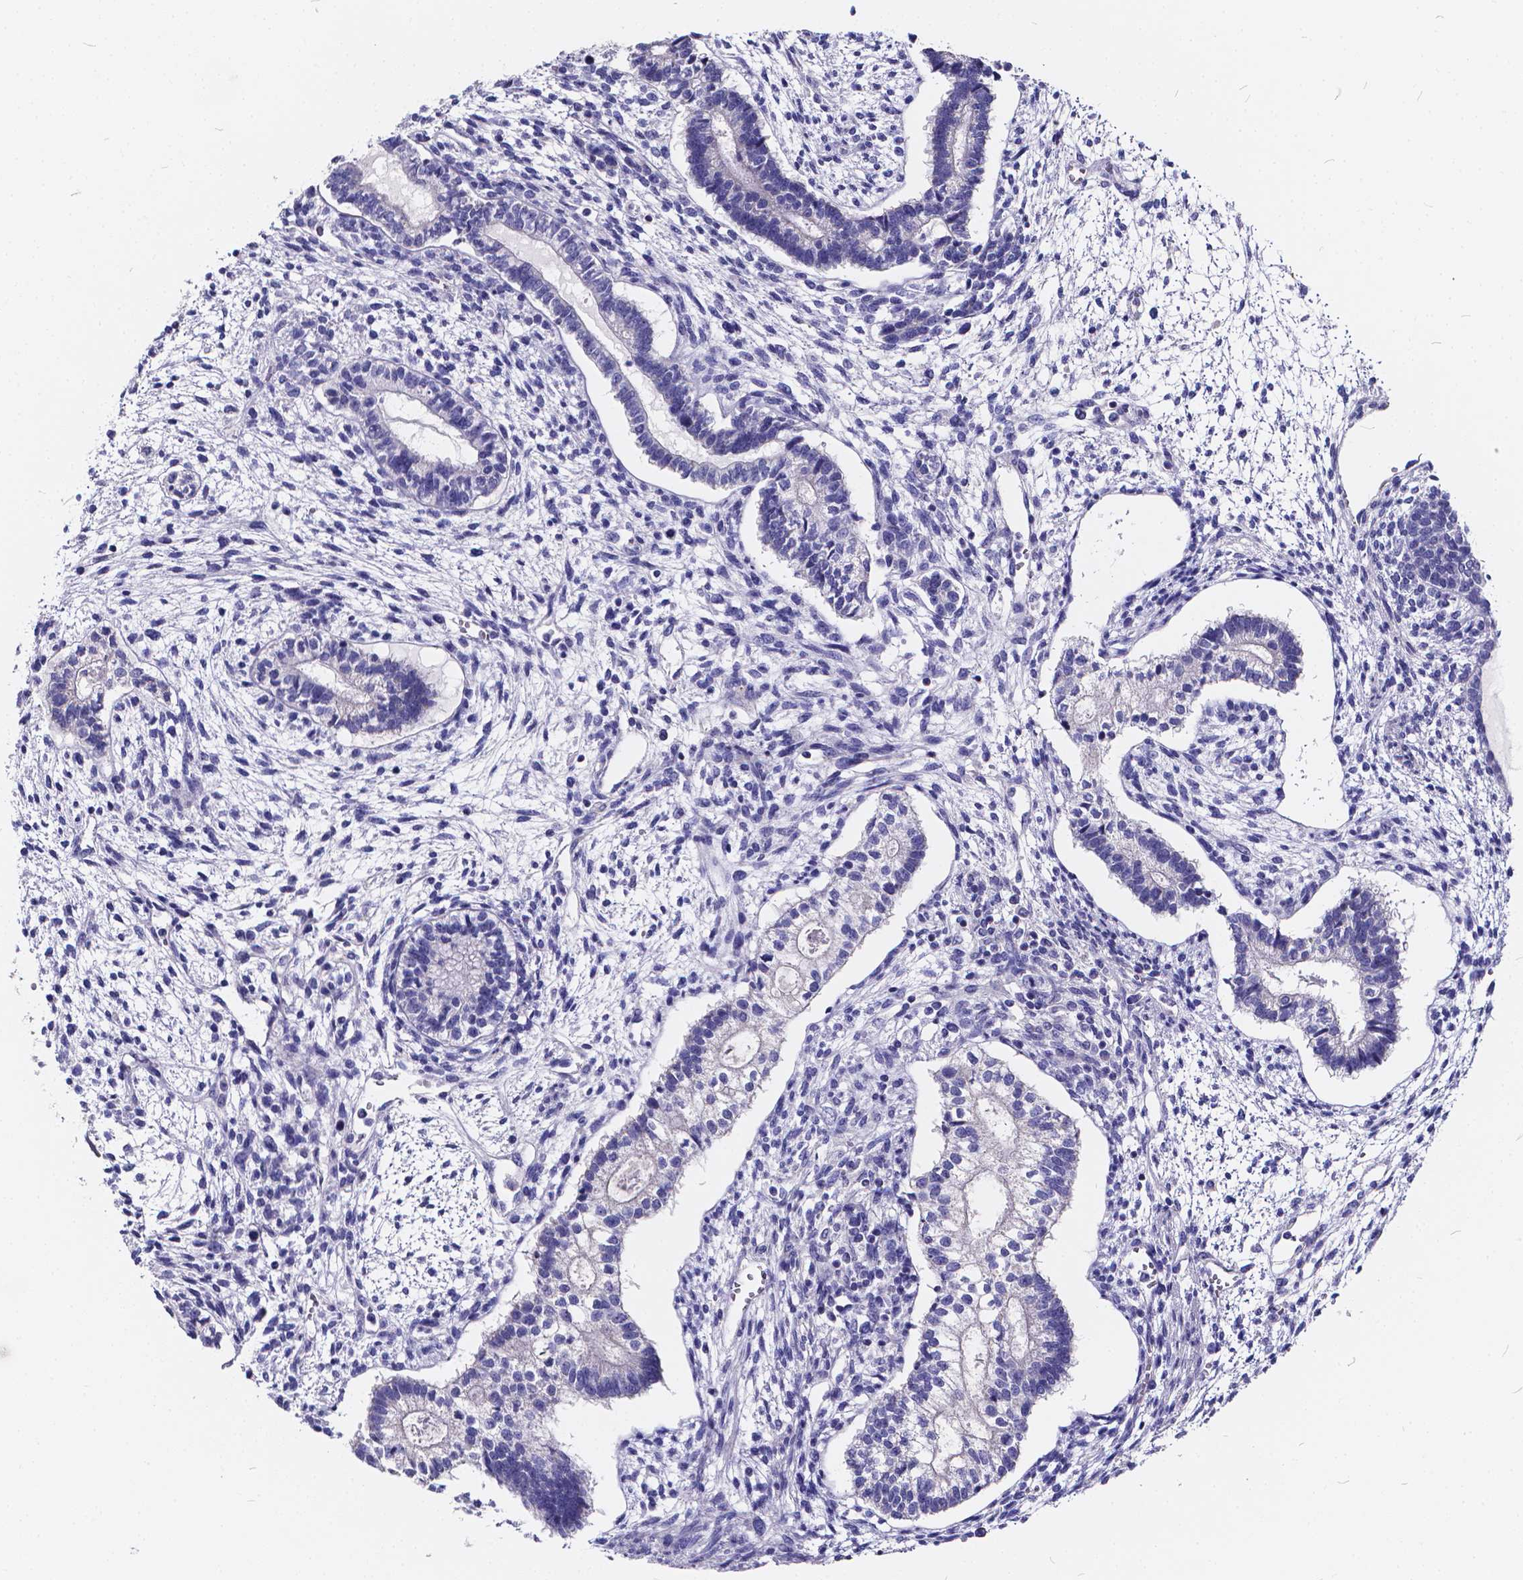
{"staining": {"intensity": "negative", "quantity": "none", "location": "none"}, "tissue": "testis cancer", "cell_type": "Tumor cells", "image_type": "cancer", "snomed": [{"axis": "morphology", "description": "Carcinoma, Embryonal, NOS"}, {"axis": "topography", "description": "Testis"}], "caption": "Protein analysis of testis cancer (embryonal carcinoma) demonstrates no significant positivity in tumor cells. (Stains: DAB IHC with hematoxylin counter stain, Microscopy: brightfield microscopy at high magnification).", "gene": "SPEF2", "patient": {"sex": "male", "age": 37}}